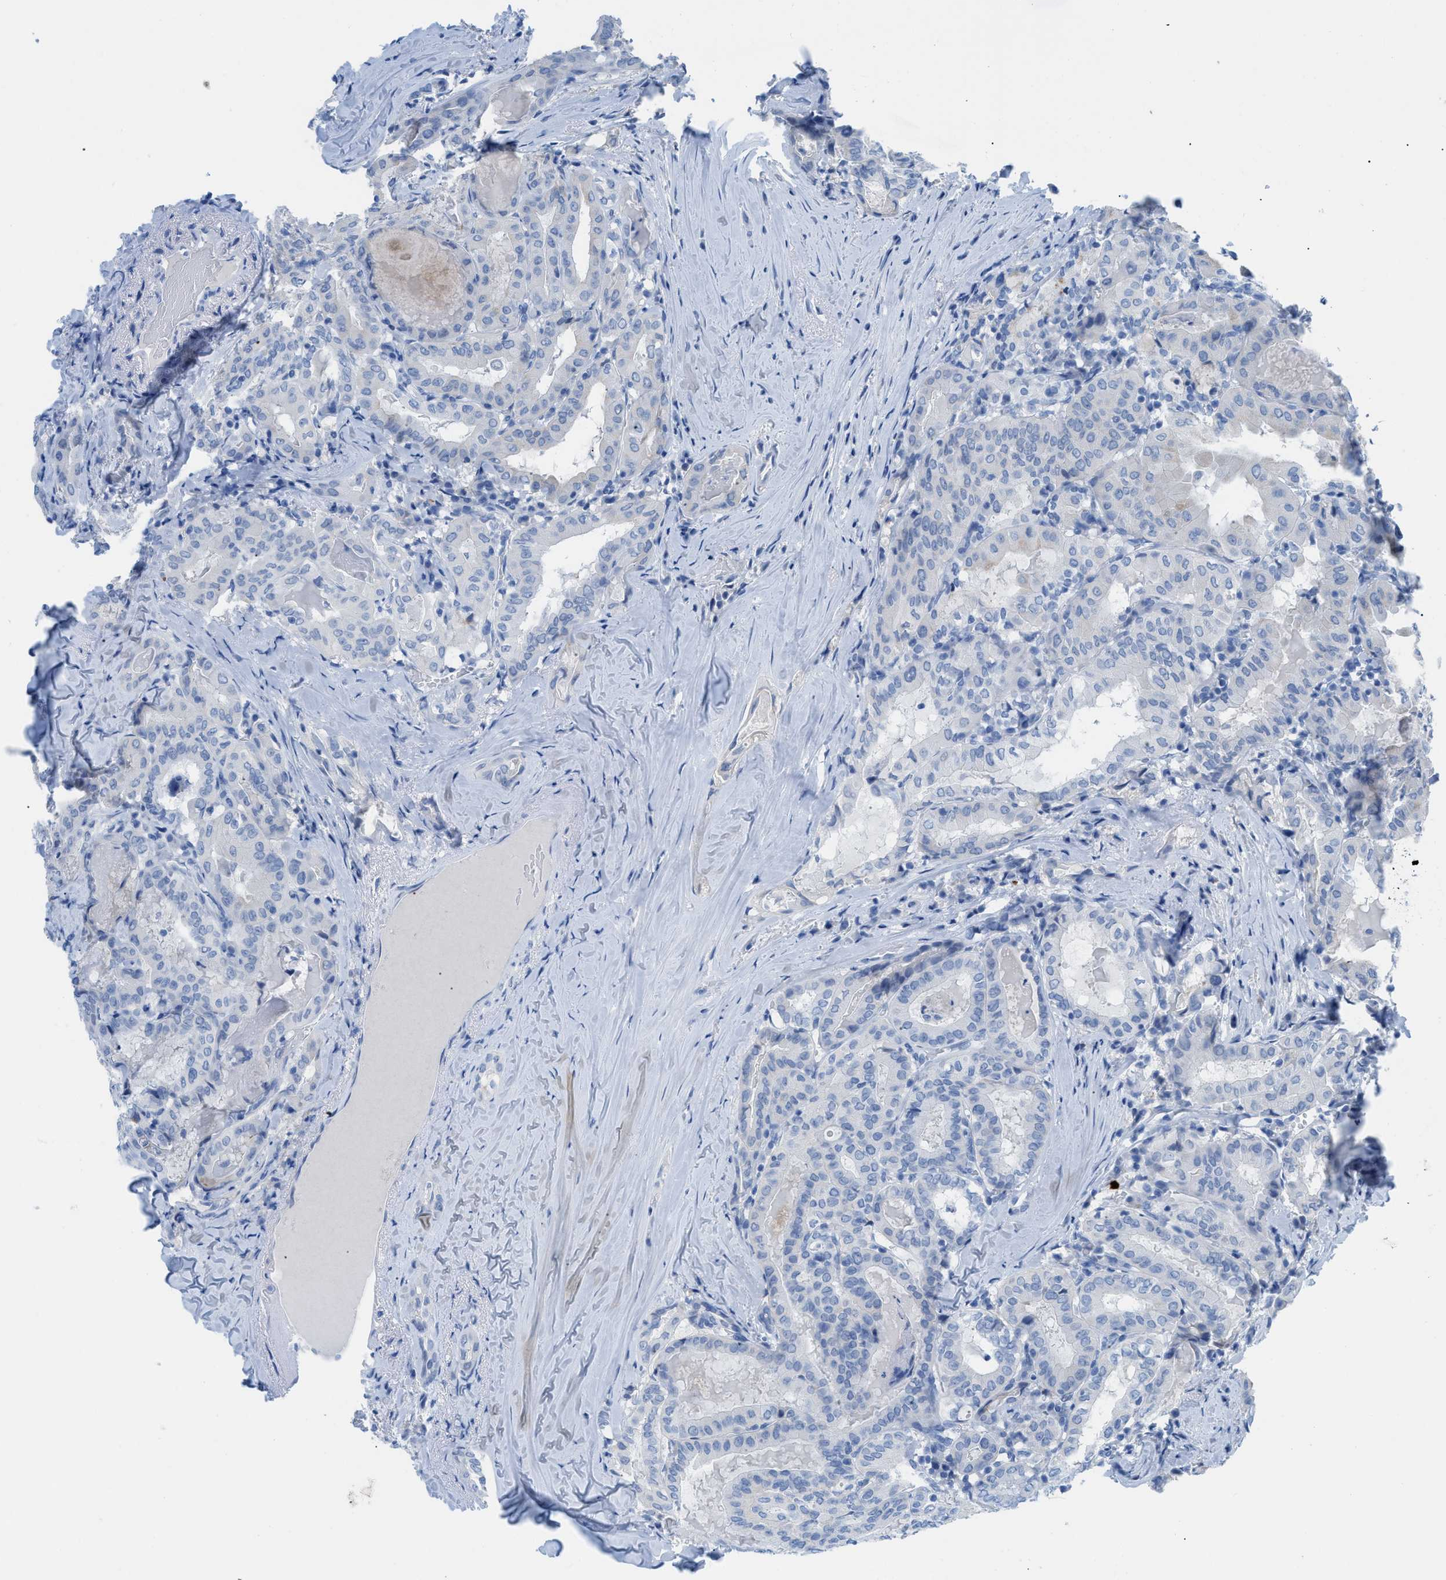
{"staining": {"intensity": "negative", "quantity": "none", "location": "none"}, "tissue": "thyroid cancer", "cell_type": "Tumor cells", "image_type": "cancer", "snomed": [{"axis": "morphology", "description": "Papillary adenocarcinoma, NOS"}, {"axis": "topography", "description": "Thyroid gland"}], "caption": "The image reveals no significant expression in tumor cells of thyroid cancer.", "gene": "TCL1A", "patient": {"sex": "female", "age": 42}}